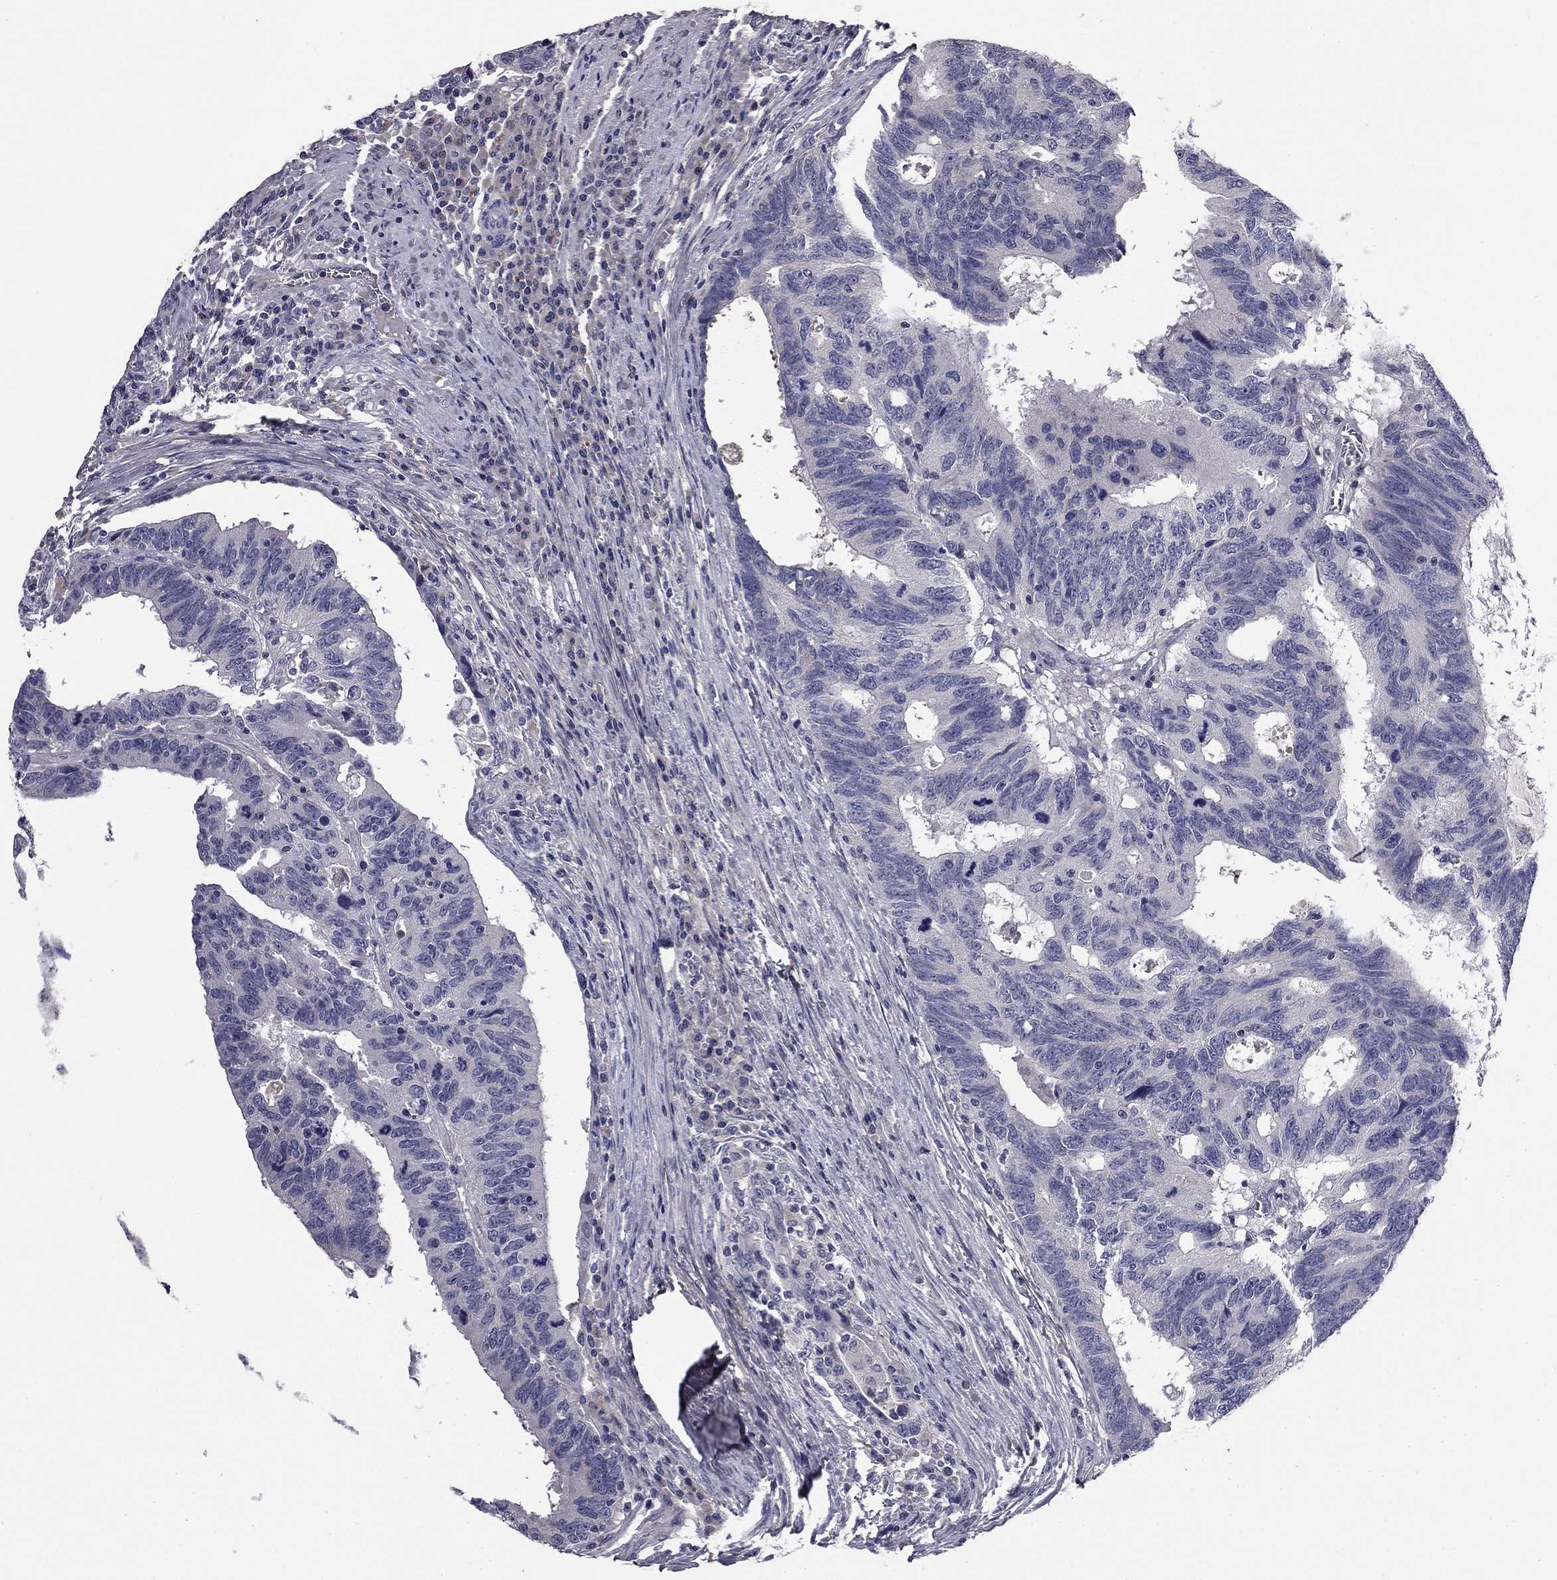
{"staining": {"intensity": "negative", "quantity": "none", "location": "none"}, "tissue": "colorectal cancer", "cell_type": "Tumor cells", "image_type": "cancer", "snomed": [{"axis": "morphology", "description": "Adenocarcinoma, NOS"}, {"axis": "topography", "description": "Colon"}], "caption": "Immunohistochemistry of adenocarcinoma (colorectal) exhibits no staining in tumor cells.", "gene": "COL2A1", "patient": {"sex": "female", "age": 77}}